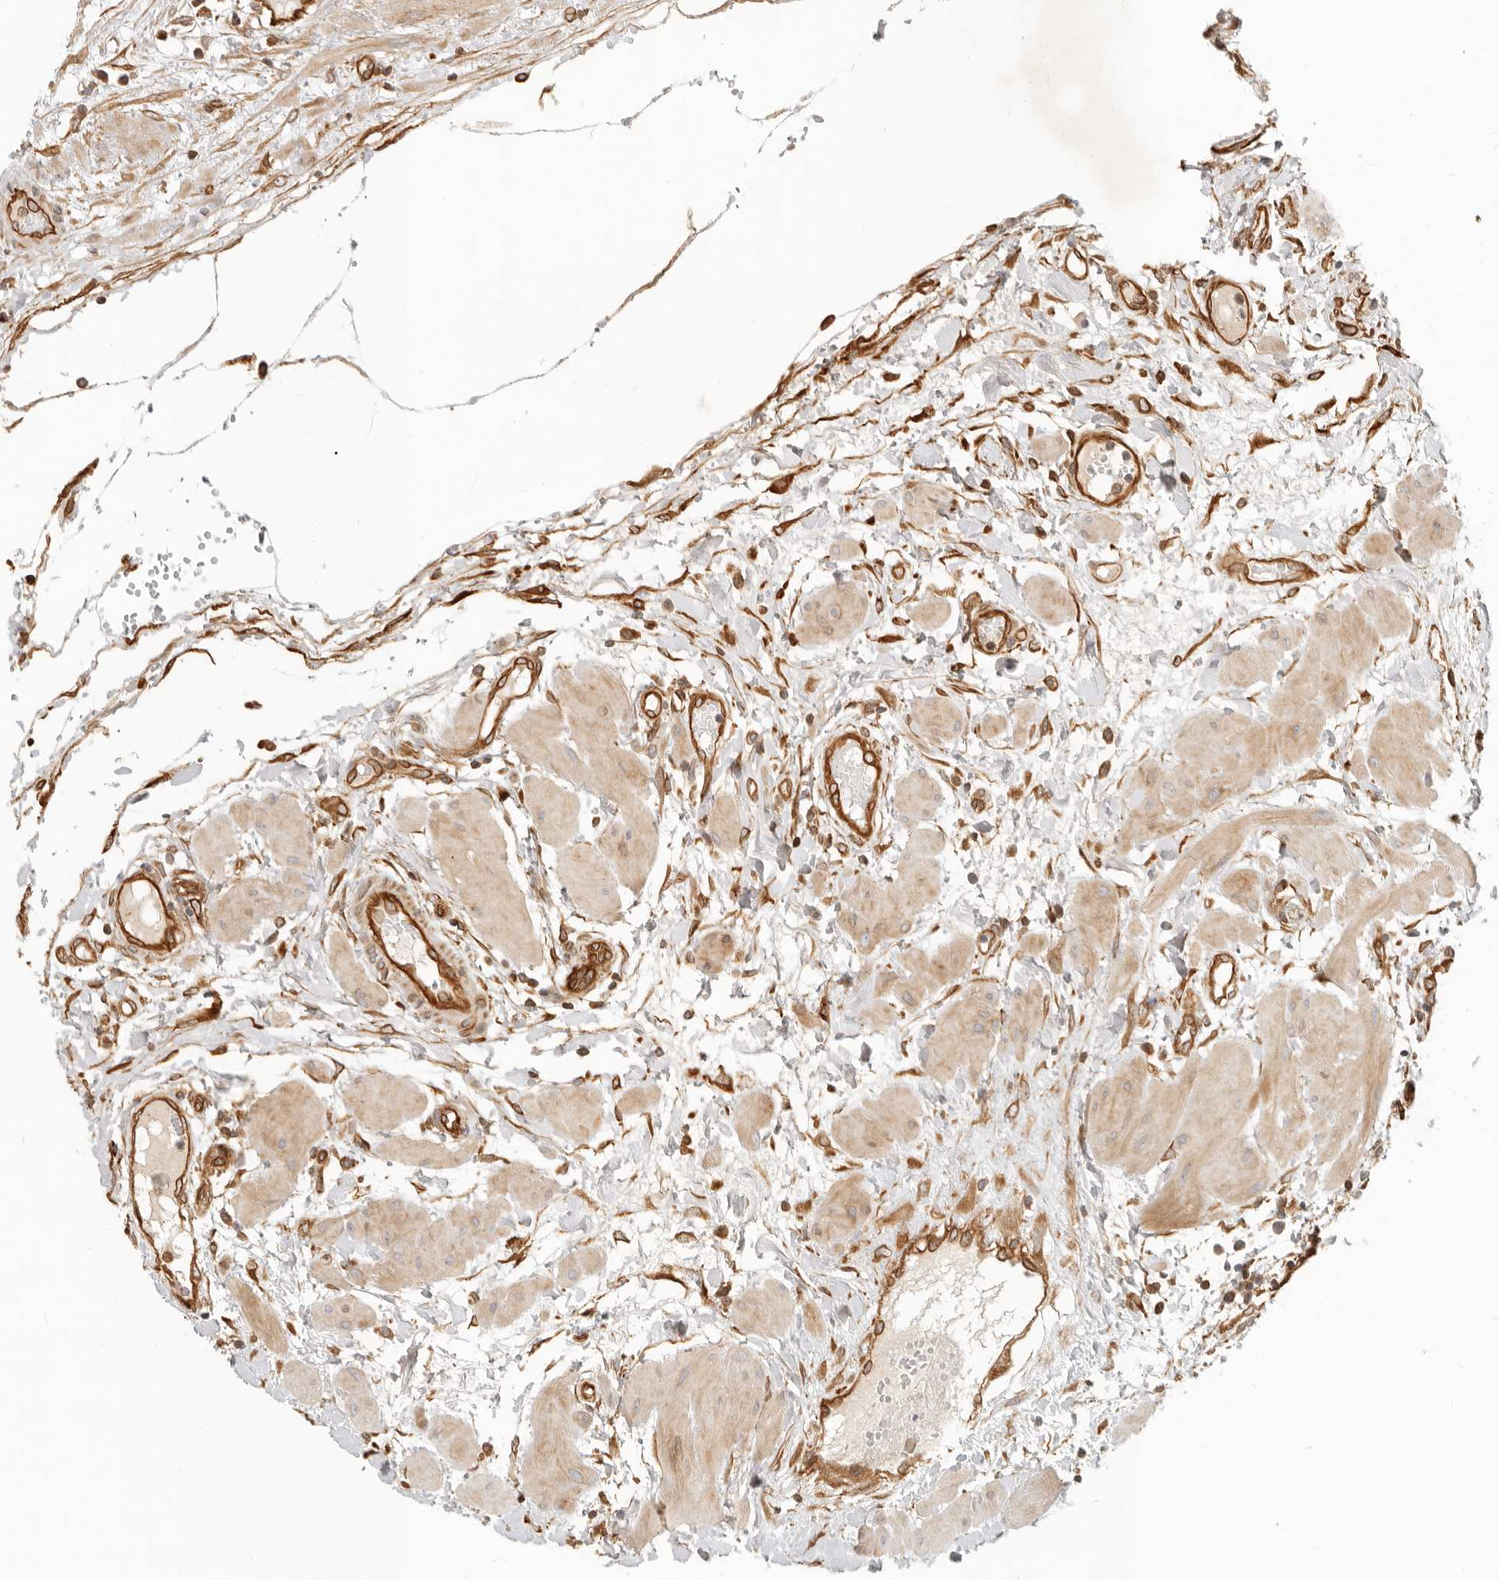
{"staining": {"intensity": "moderate", "quantity": ">75%", "location": "cytoplasmic/membranous"}, "tissue": "fallopian tube", "cell_type": "Glandular cells", "image_type": "normal", "snomed": [{"axis": "morphology", "description": "Normal tissue, NOS"}, {"axis": "topography", "description": "Fallopian tube"}, {"axis": "topography", "description": "Placenta"}], "caption": "Glandular cells display moderate cytoplasmic/membranous positivity in about >75% of cells in unremarkable fallopian tube. The protein is shown in brown color, while the nuclei are stained blue.", "gene": "UFSP1", "patient": {"sex": "female", "age": 32}}